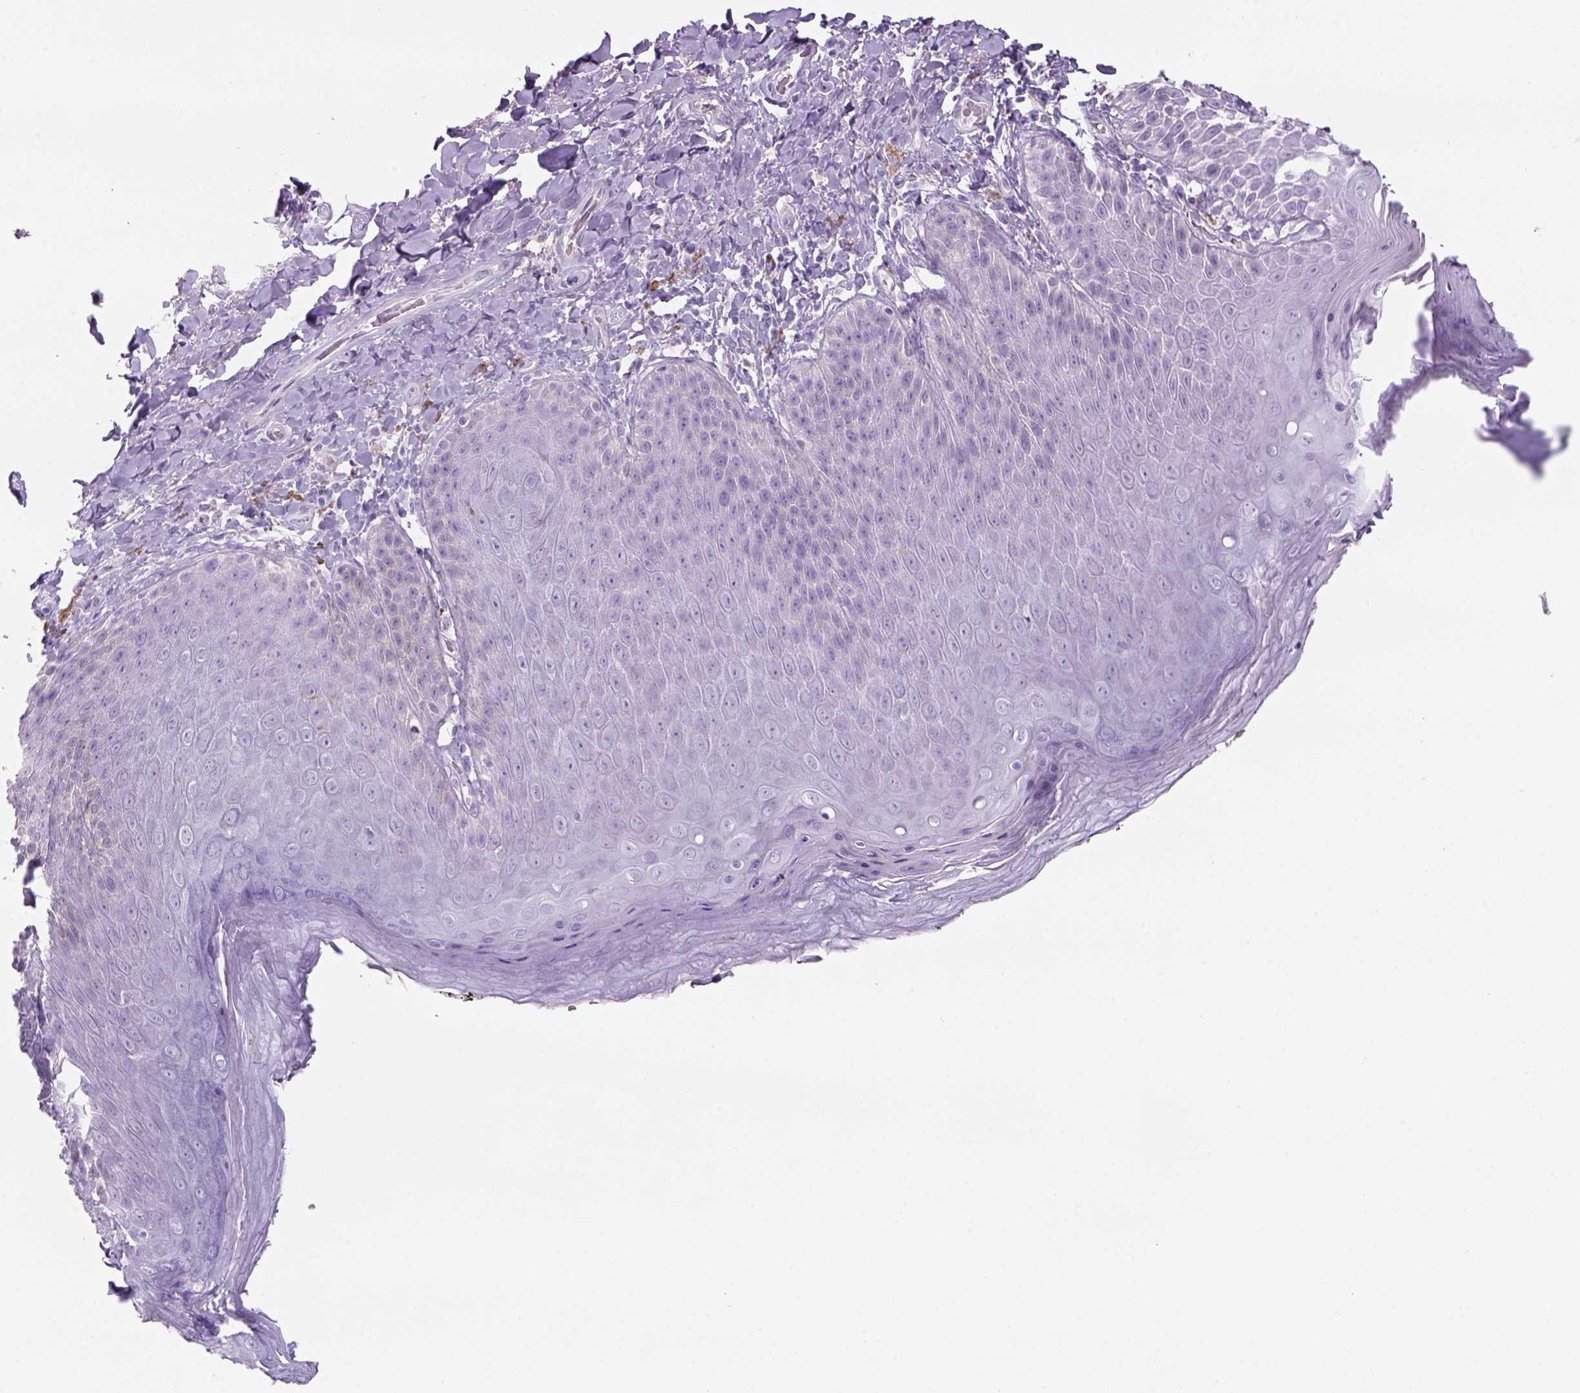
{"staining": {"intensity": "negative", "quantity": "none", "location": "none"}, "tissue": "skin", "cell_type": "Epidermal cells", "image_type": "normal", "snomed": [{"axis": "morphology", "description": "Normal tissue, NOS"}, {"axis": "topography", "description": "Anal"}], "caption": "This is an IHC micrograph of unremarkable human skin. There is no staining in epidermal cells.", "gene": "TENM4", "patient": {"sex": "male", "age": 53}}